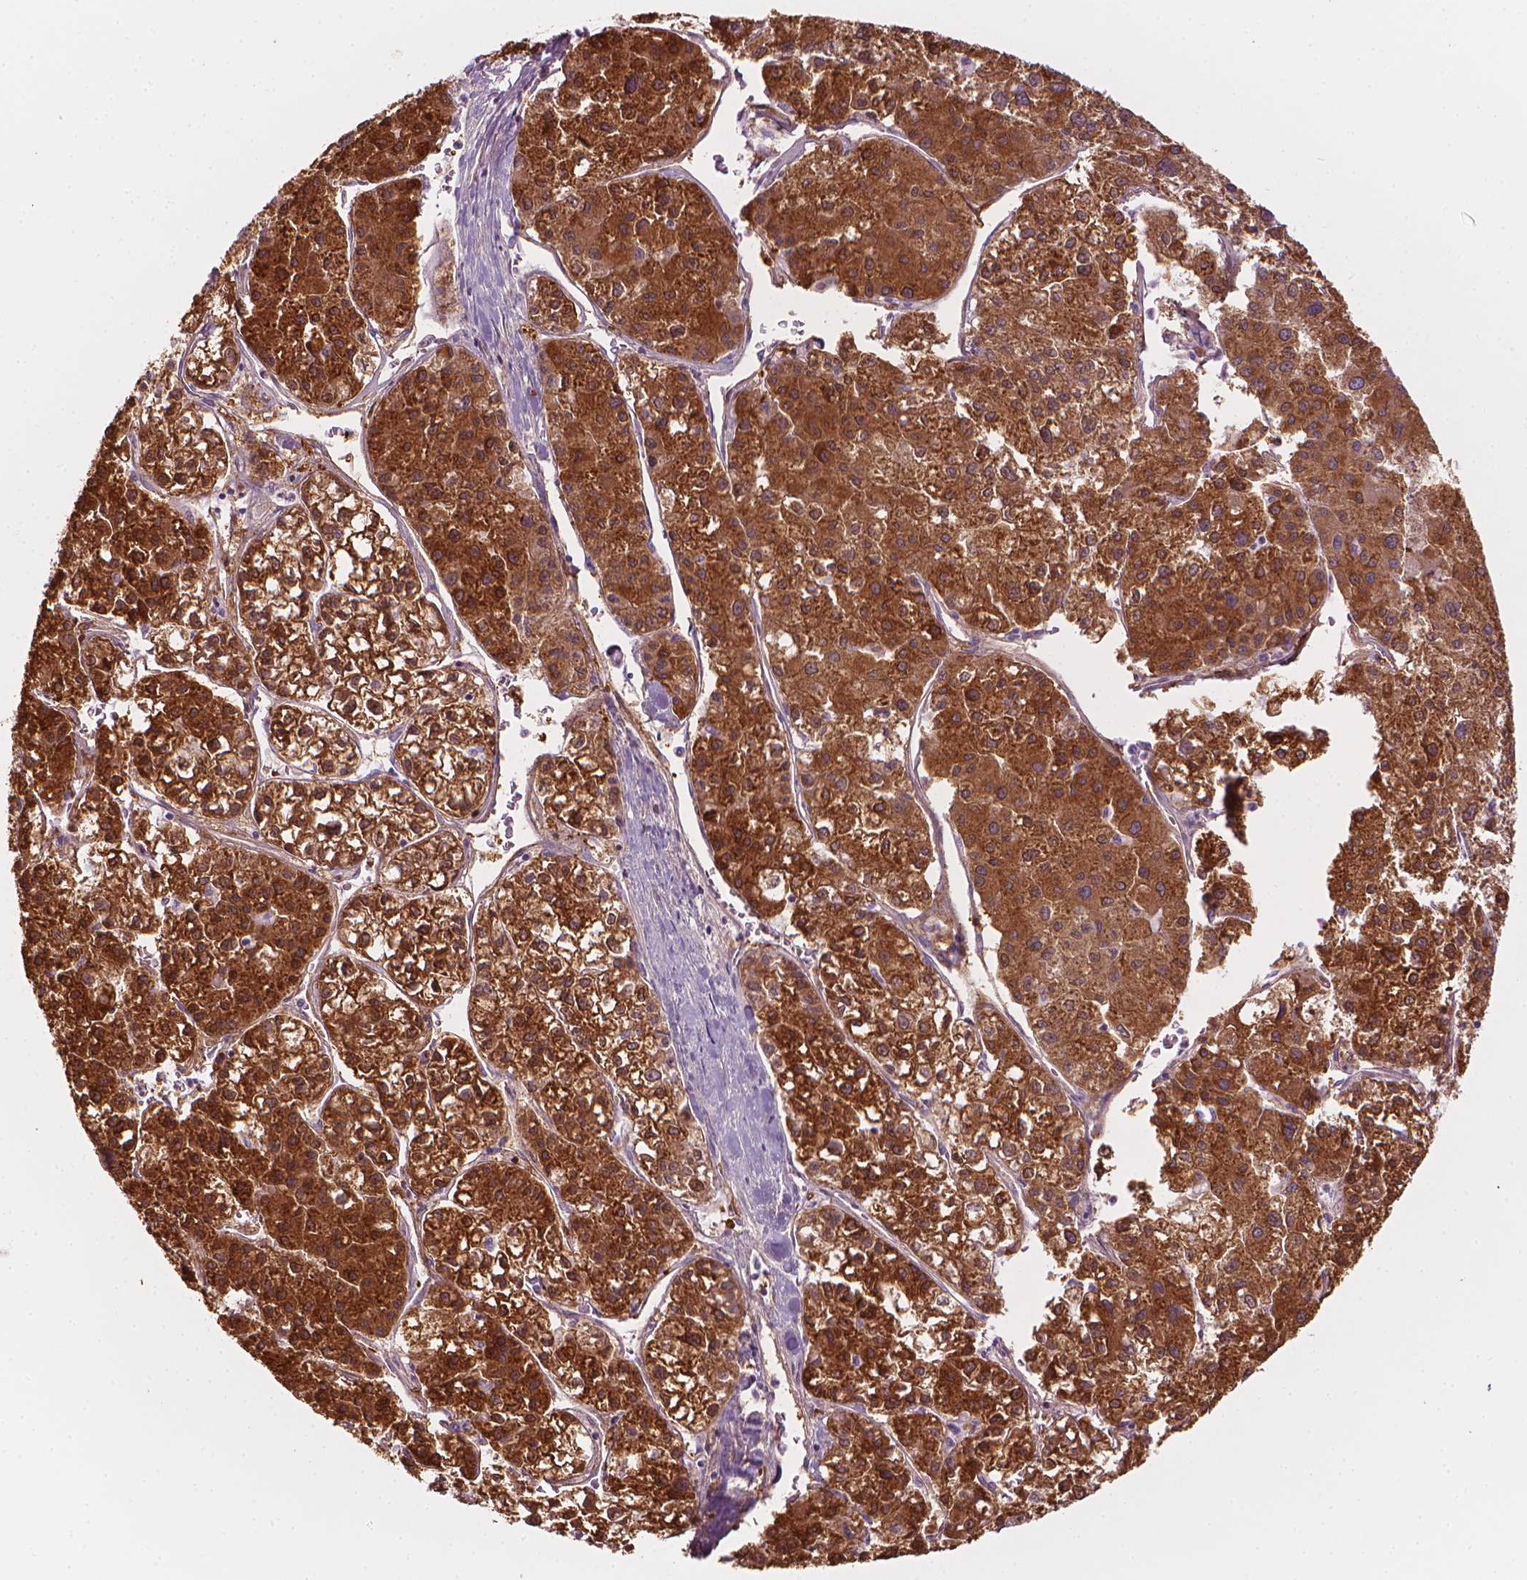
{"staining": {"intensity": "strong", "quantity": ">75%", "location": "cytoplasmic/membranous"}, "tissue": "liver cancer", "cell_type": "Tumor cells", "image_type": "cancer", "snomed": [{"axis": "morphology", "description": "Carcinoma, Hepatocellular, NOS"}, {"axis": "topography", "description": "Liver"}], "caption": "A micrograph of human liver hepatocellular carcinoma stained for a protein displays strong cytoplasmic/membranous brown staining in tumor cells.", "gene": "SHMT1", "patient": {"sex": "male", "age": 73}}